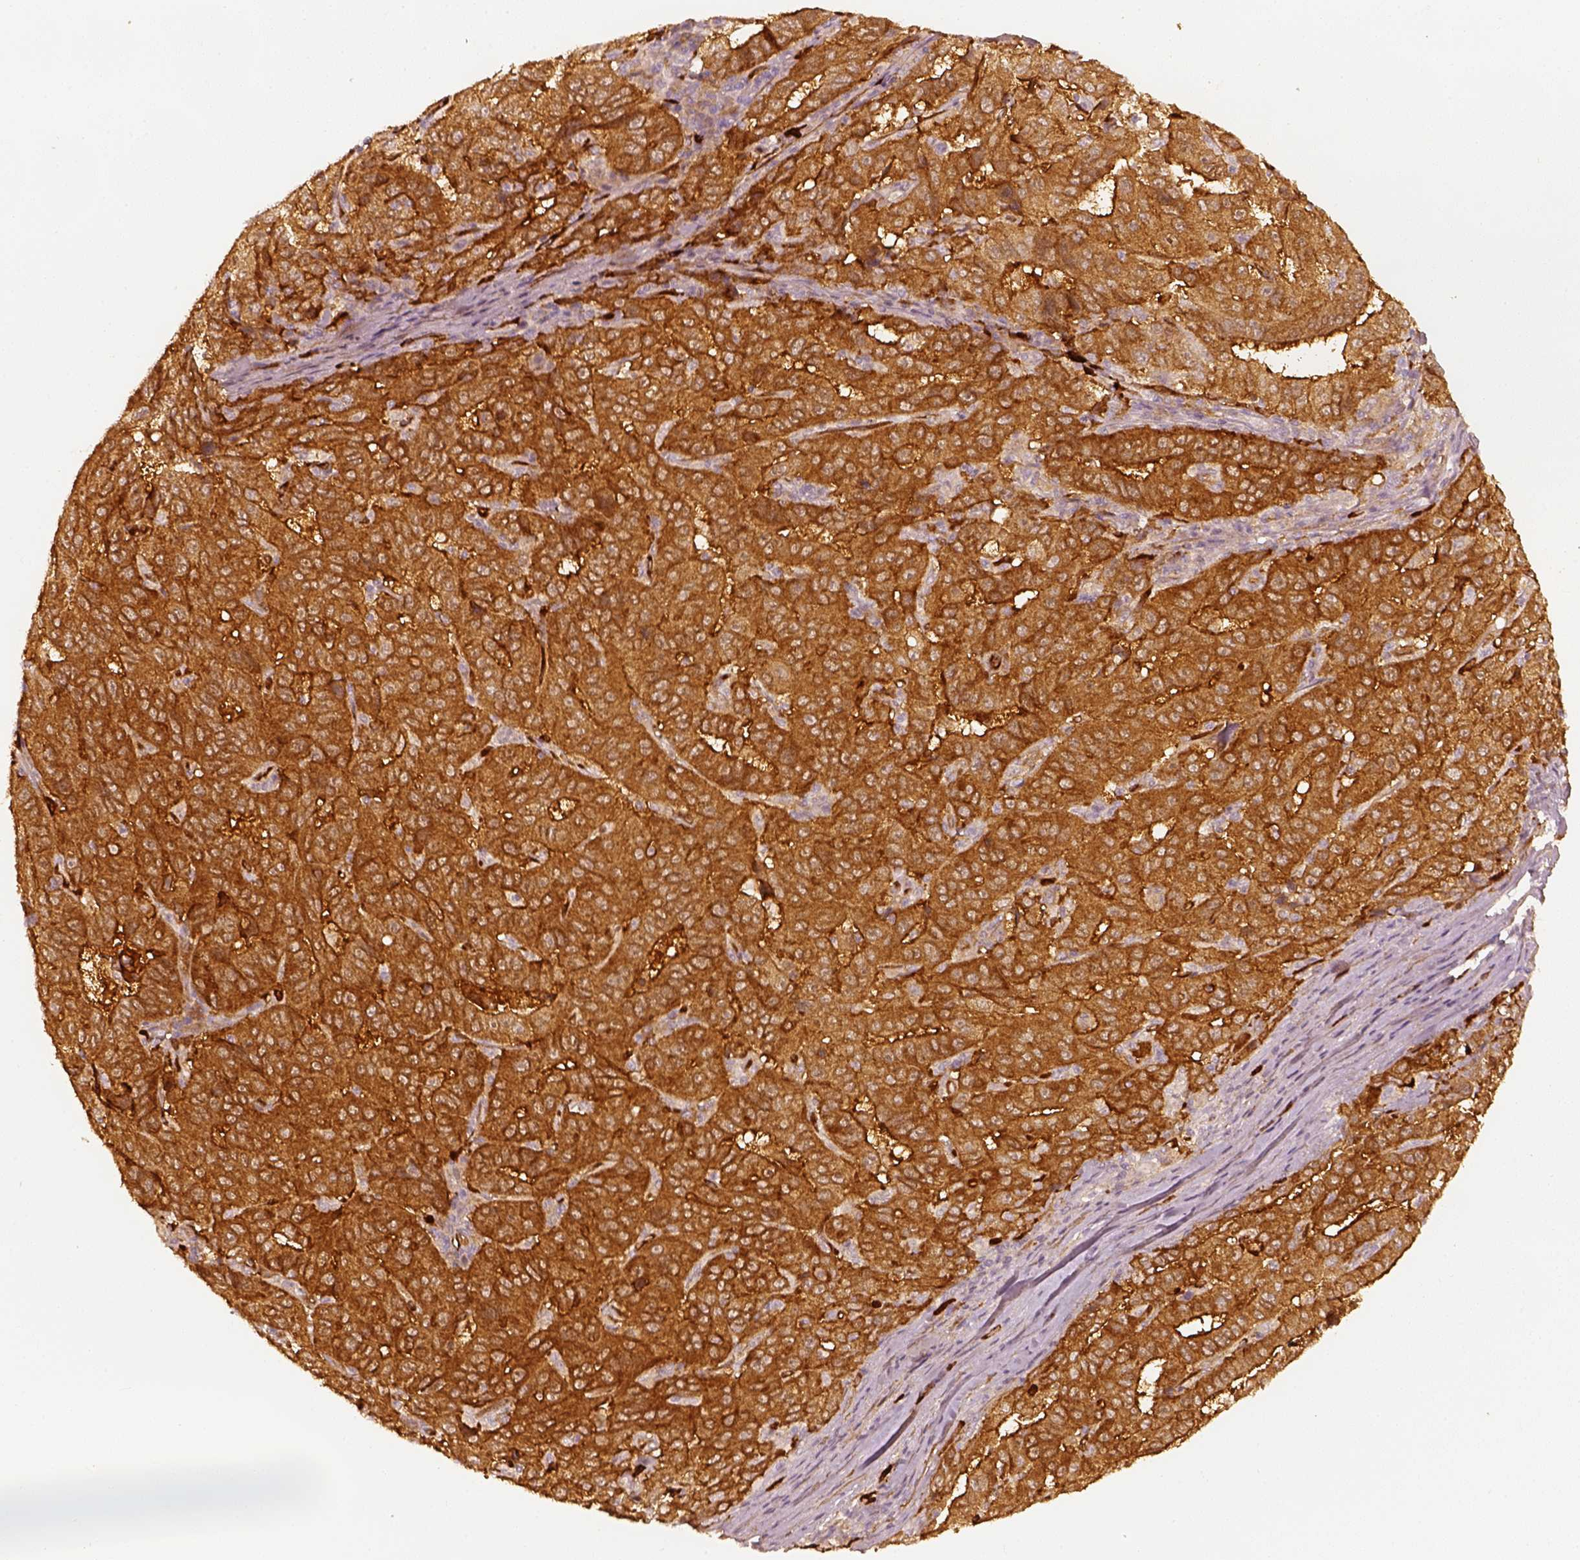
{"staining": {"intensity": "strong", "quantity": ">75%", "location": "cytoplasmic/membranous"}, "tissue": "pancreatic cancer", "cell_type": "Tumor cells", "image_type": "cancer", "snomed": [{"axis": "morphology", "description": "Adenocarcinoma, NOS"}, {"axis": "topography", "description": "Pancreas"}], "caption": "Immunohistochemical staining of pancreatic cancer displays high levels of strong cytoplasmic/membranous expression in approximately >75% of tumor cells. The staining is performed using DAB (3,3'-diaminobenzidine) brown chromogen to label protein expression. The nuclei are counter-stained blue using hematoxylin.", "gene": "FSCN1", "patient": {"sex": "male", "age": 63}}